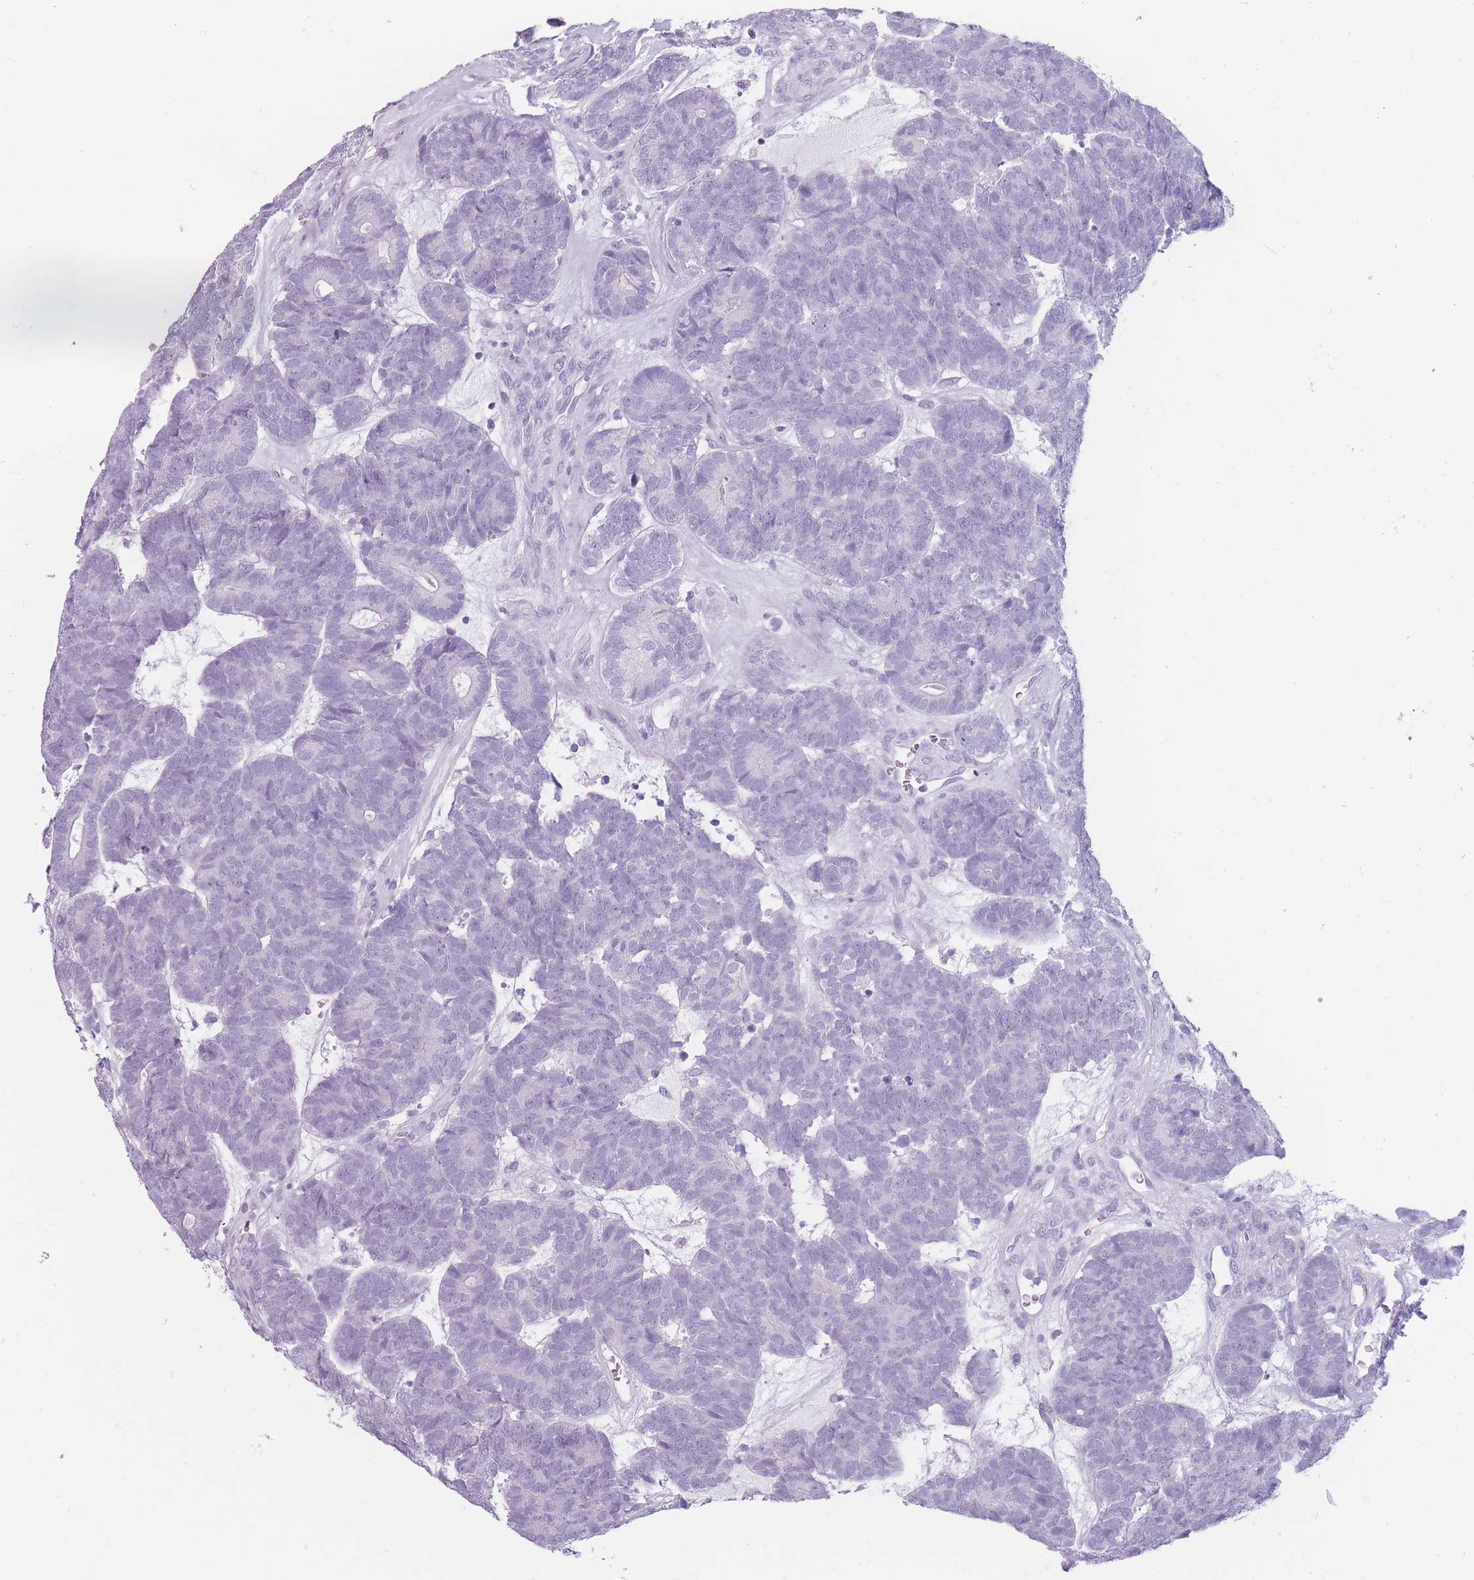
{"staining": {"intensity": "negative", "quantity": "none", "location": "none"}, "tissue": "head and neck cancer", "cell_type": "Tumor cells", "image_type": "cancer", "snomed": [{"axis": "morphology", "description": "Adenocarcinoma, NOS"}, {"axis": "topography", "description": "Head-Neck"}], "caption": "Tumor cells show no significant expression in adenocarcinoma (head and neck).", "gene": "CCNO", "patient": {"sex": "female", "age": 81}}